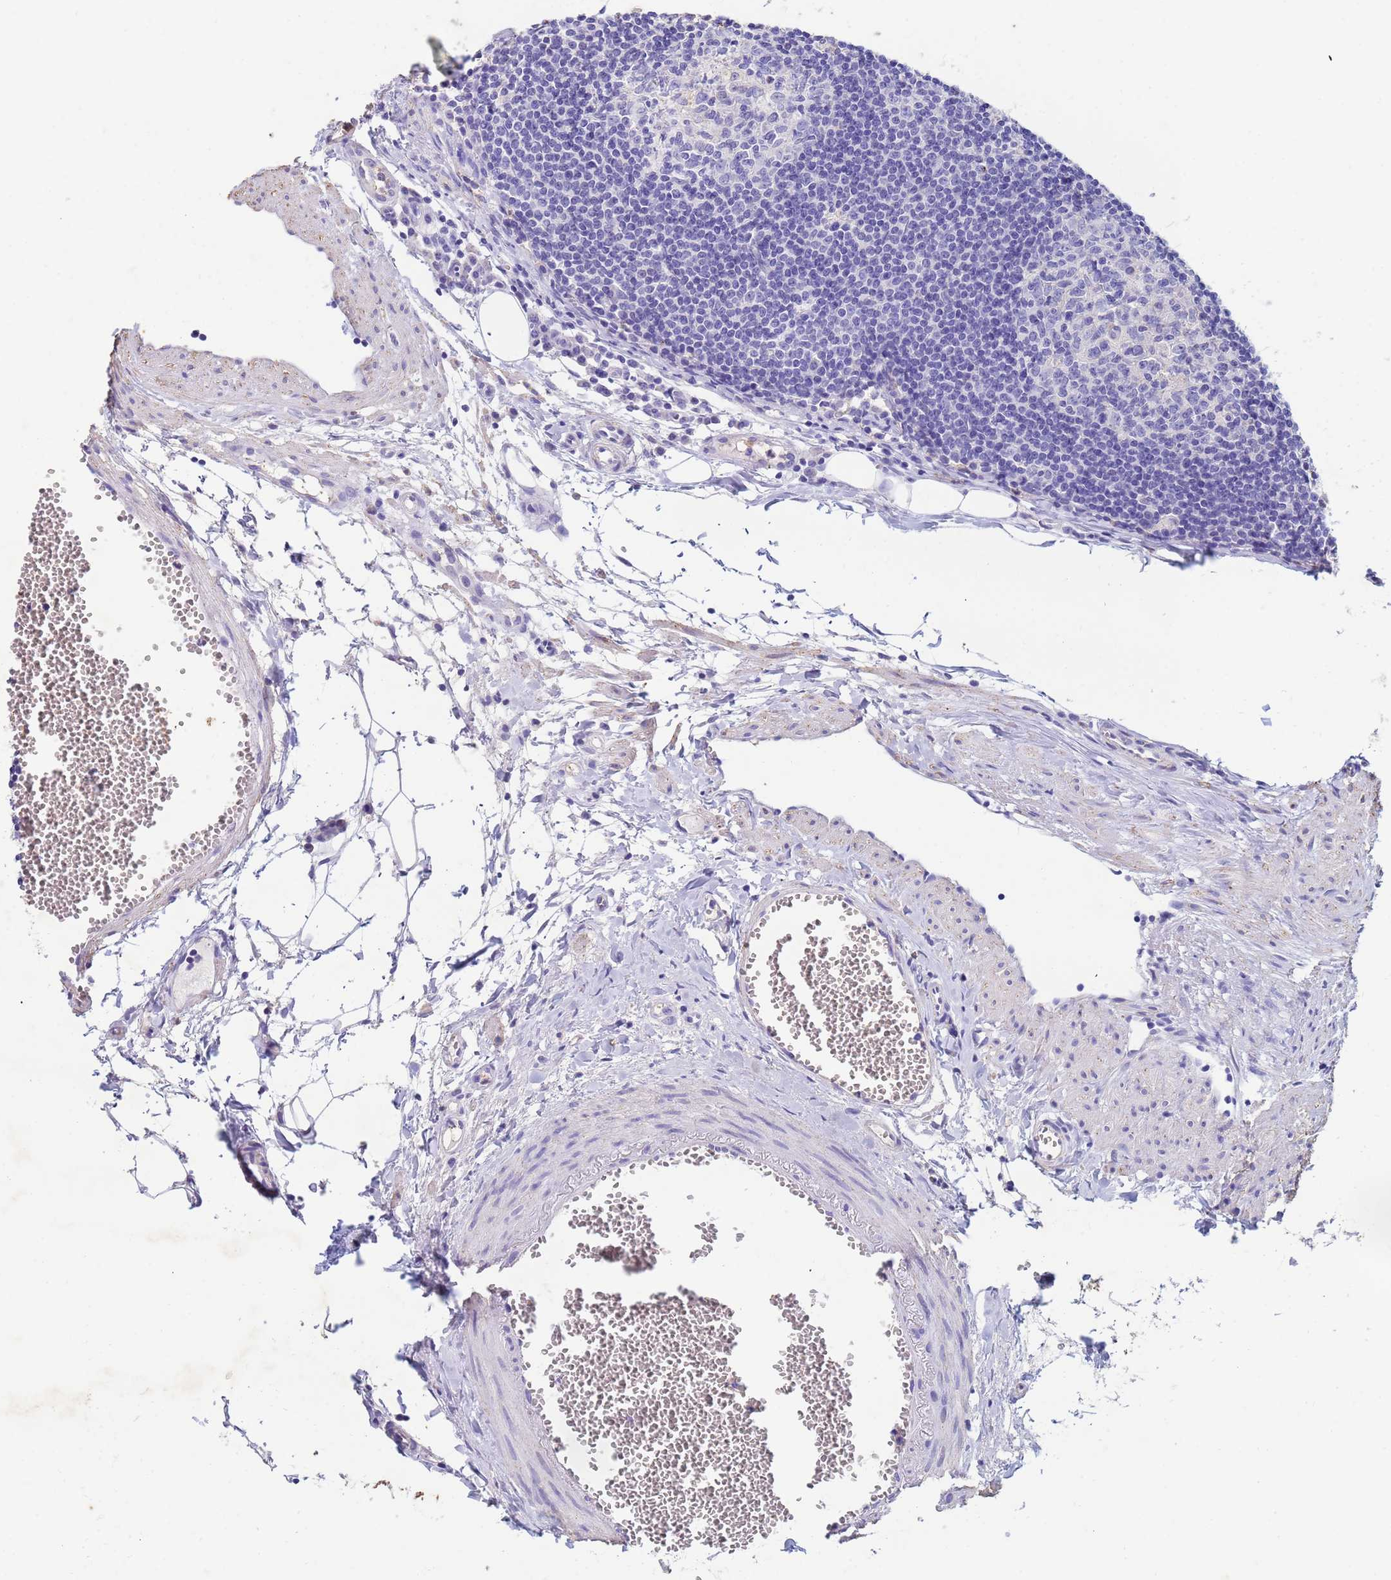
{"staining": {"intensity": "negative", "quantity": "none", "location": "none"}, "tissue": "lymph node", "cell_type": "Germinal center cells", "image_type": "normal", "snomed": [{"axis": "morphology", "description": "Normal tissue, NOS"}, {"axis": "topography", "description": "Lymph node"}], "caption": "Immunohistochemistry (IHC) histopathology image of benign human lymph node stained for a protein (brown), which demonstrates no expression in germinal center cells.", "gene": "CSTB", "patient": {"sex": "female", "age": 27}}